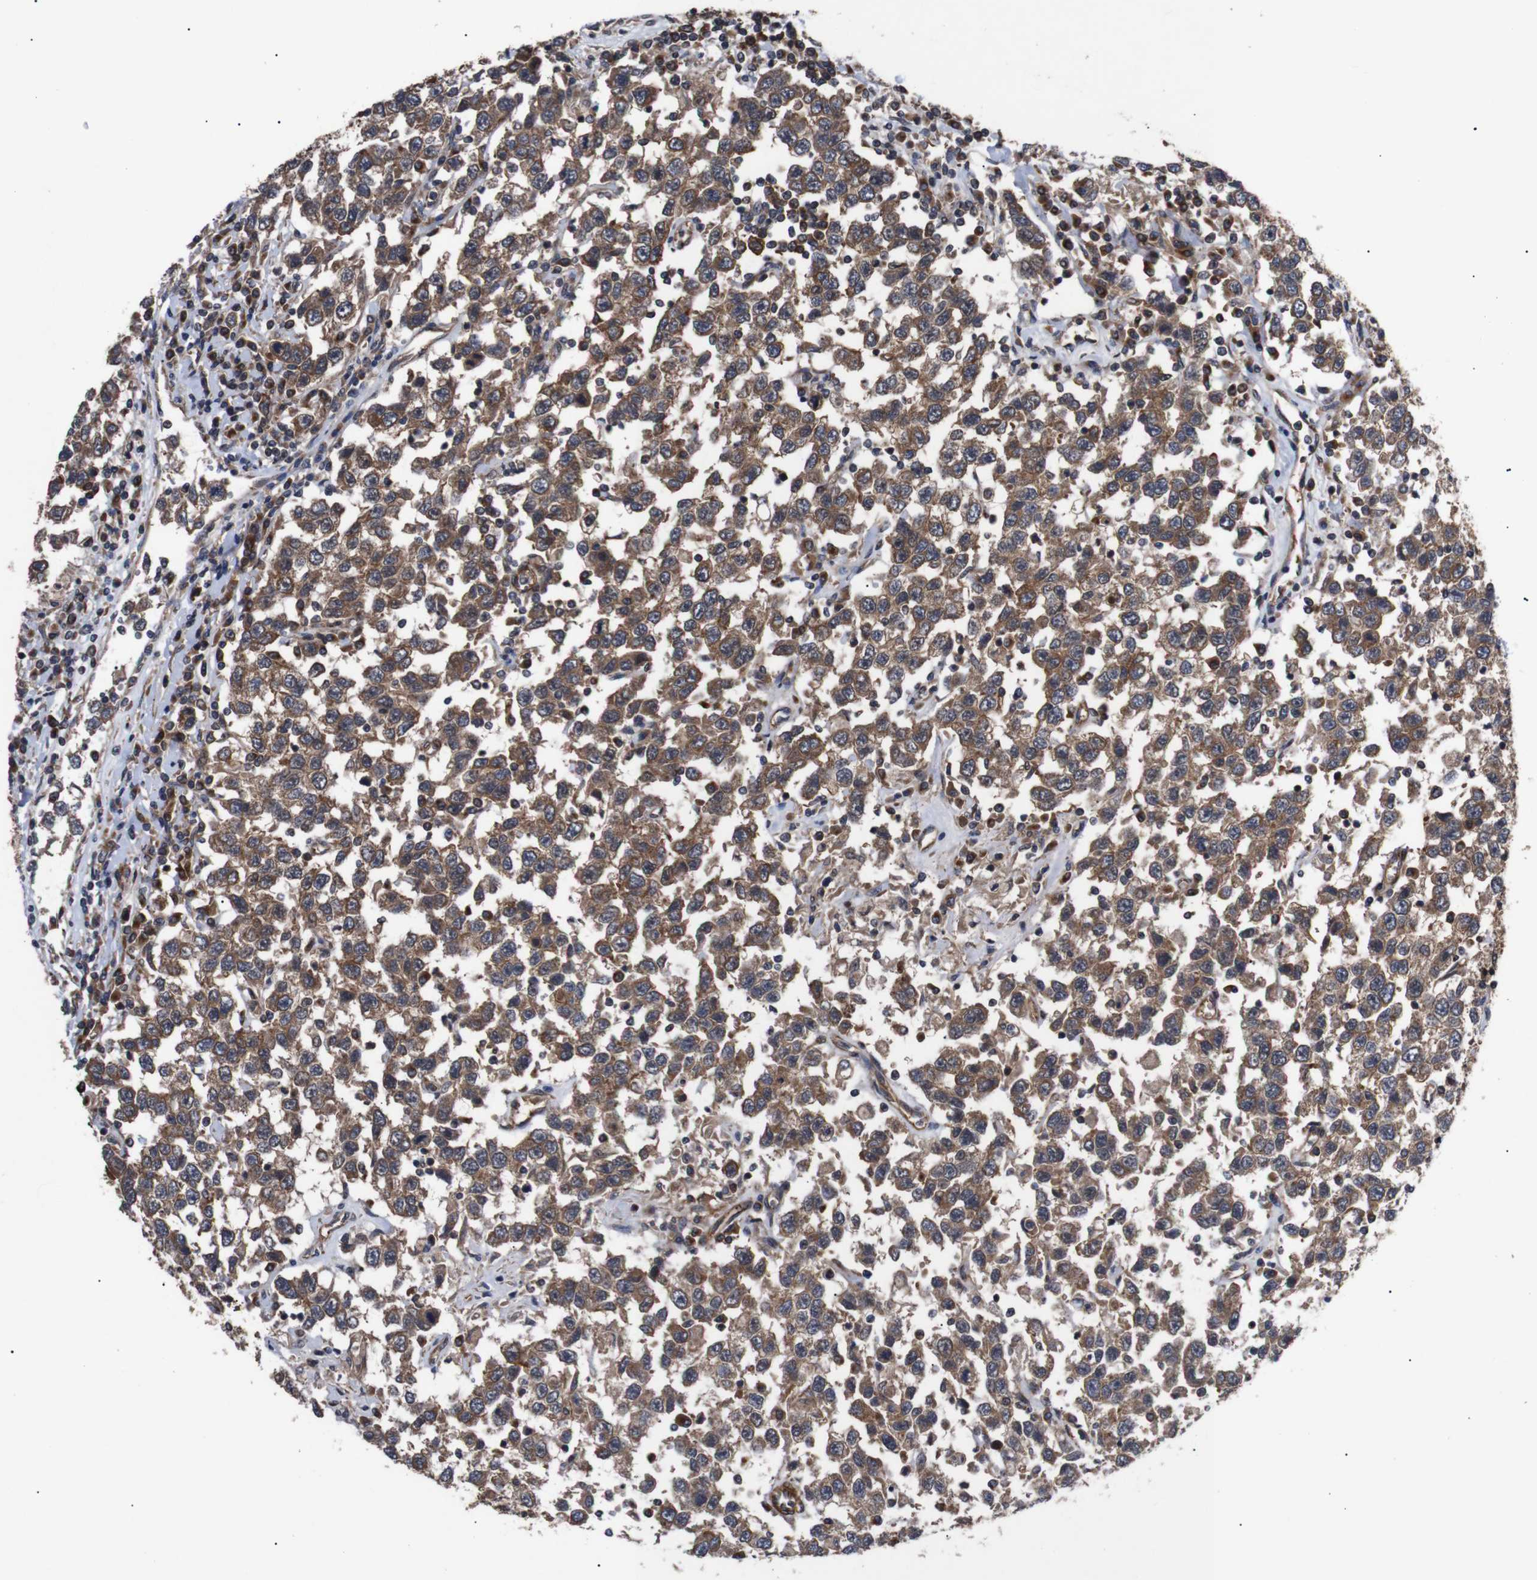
{"staining": {"intensity": "moderate", "quantity": ">75%", "location": "cytoplasmic/membranous"}, "tissue": "testis cancer", "cell_type": "Tumor cells", "image_type": "cancer", "snomed": [{"axis": "morphology", "description": "Seminoma, NOS"}, {"axis": "topography", "description": "Testis"}], "caption": "Protein staining of testis cancer (seminoma) tissue reveals moderate cytoplasmic/membranous staining in approximately >75% of tumor cells. Nuclei are stained in blue.", "gene": "PAWR", "patient": {"sex": "male", "age": 41}}